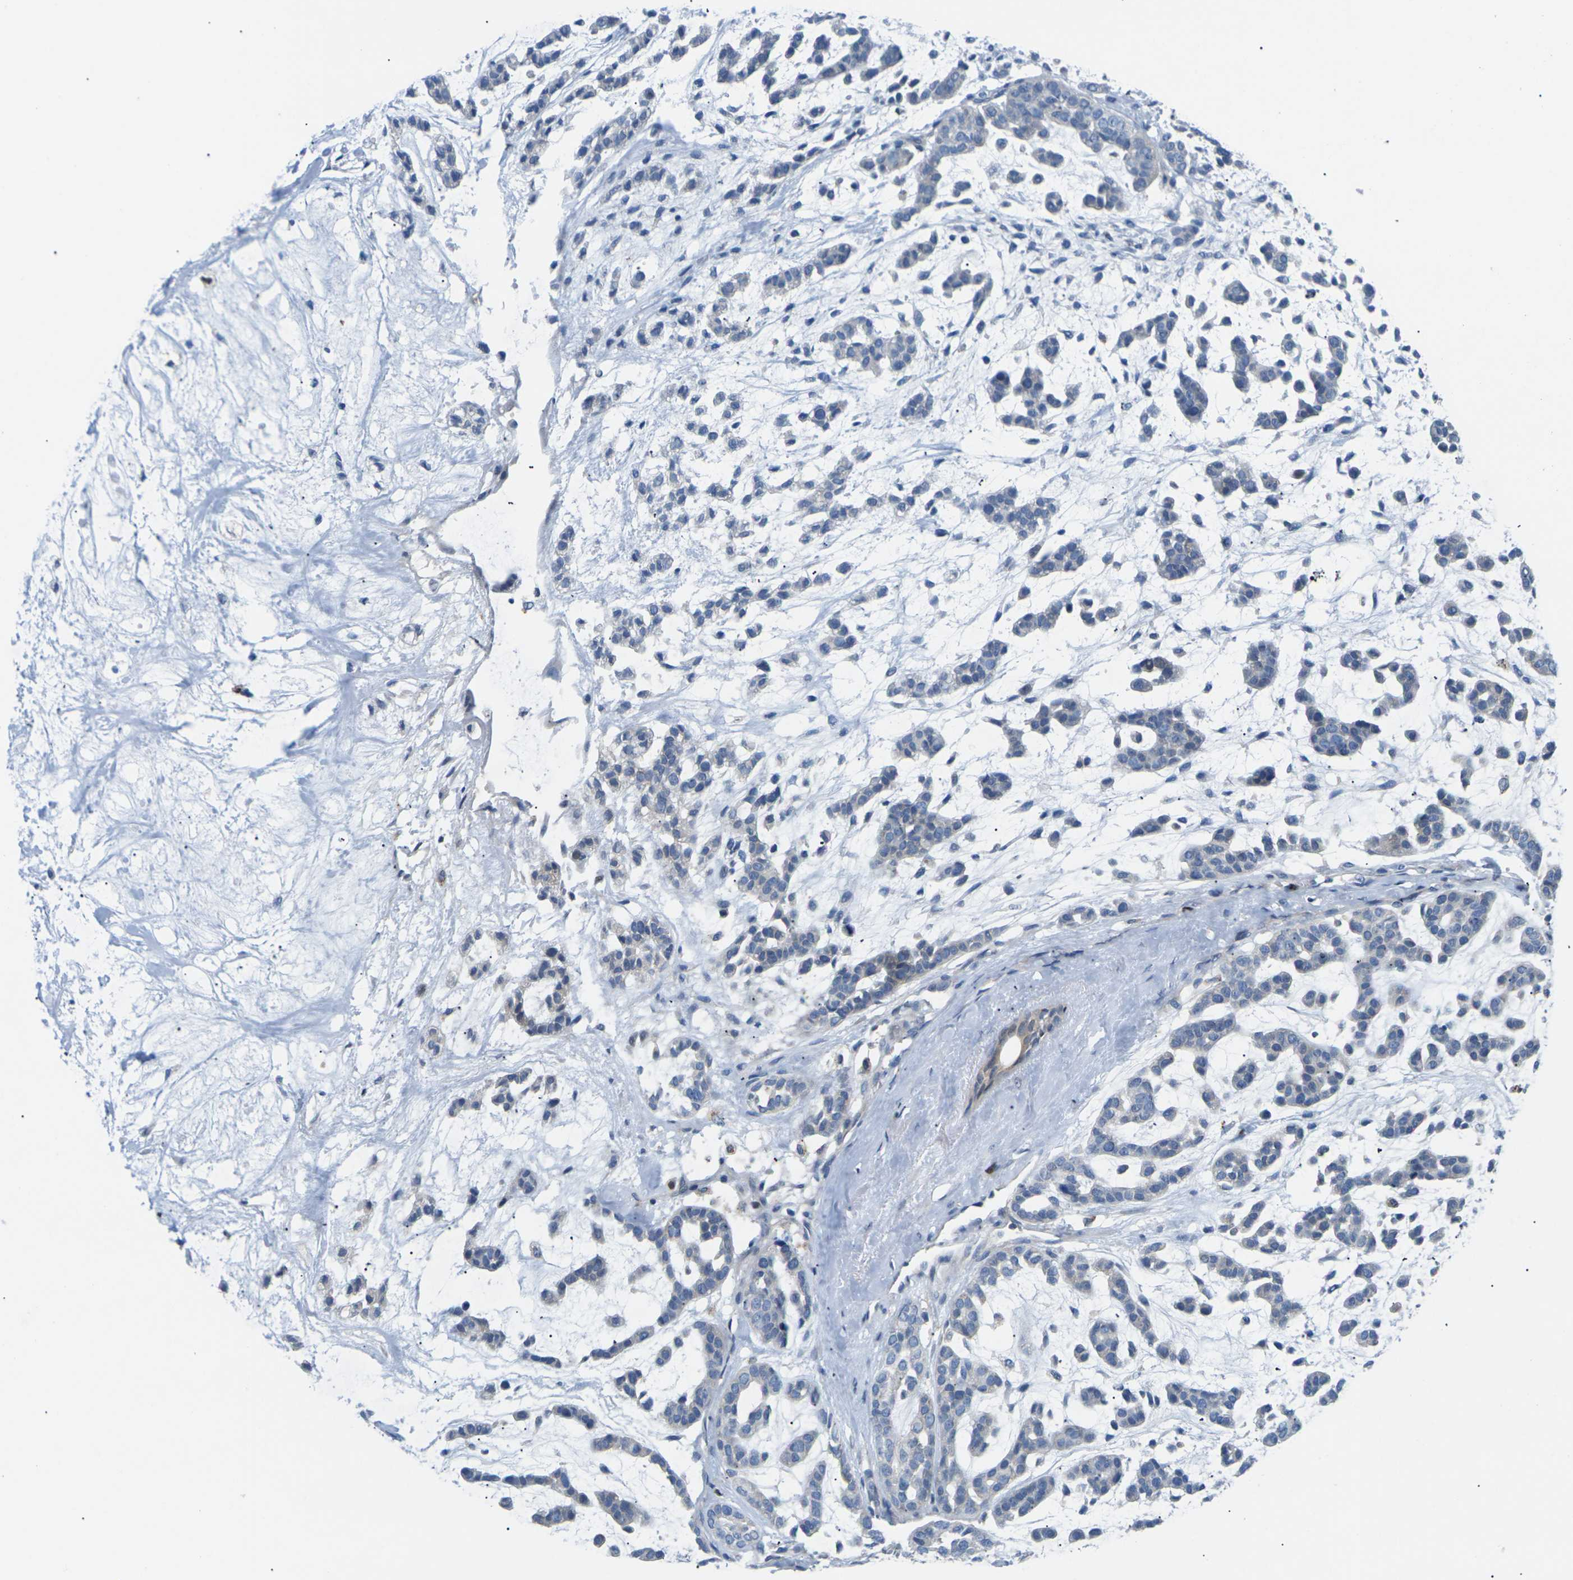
{"staining": {"intensity": "weak", "quantity": "<25%", "location": "cytoplasmic/membranous"}, "tissue": "head and neck cancer", "cell_type": "Tumor cells", "image_type": "cancer", "snomed": [{"axis": "morphology", "description": "Adenocarcinoma, NOS"}, {"axis": "morphology", "description": "Adenoma, NOS"}, {"axis": "topography", "description": "Head-Neck"}], "caption": "The micrograph displays no significant positivity in tumor cells of head and neck cancer (adenoma).", "gene": "RPS6KA3", "patient": {"sex": "female", "age": 55}}